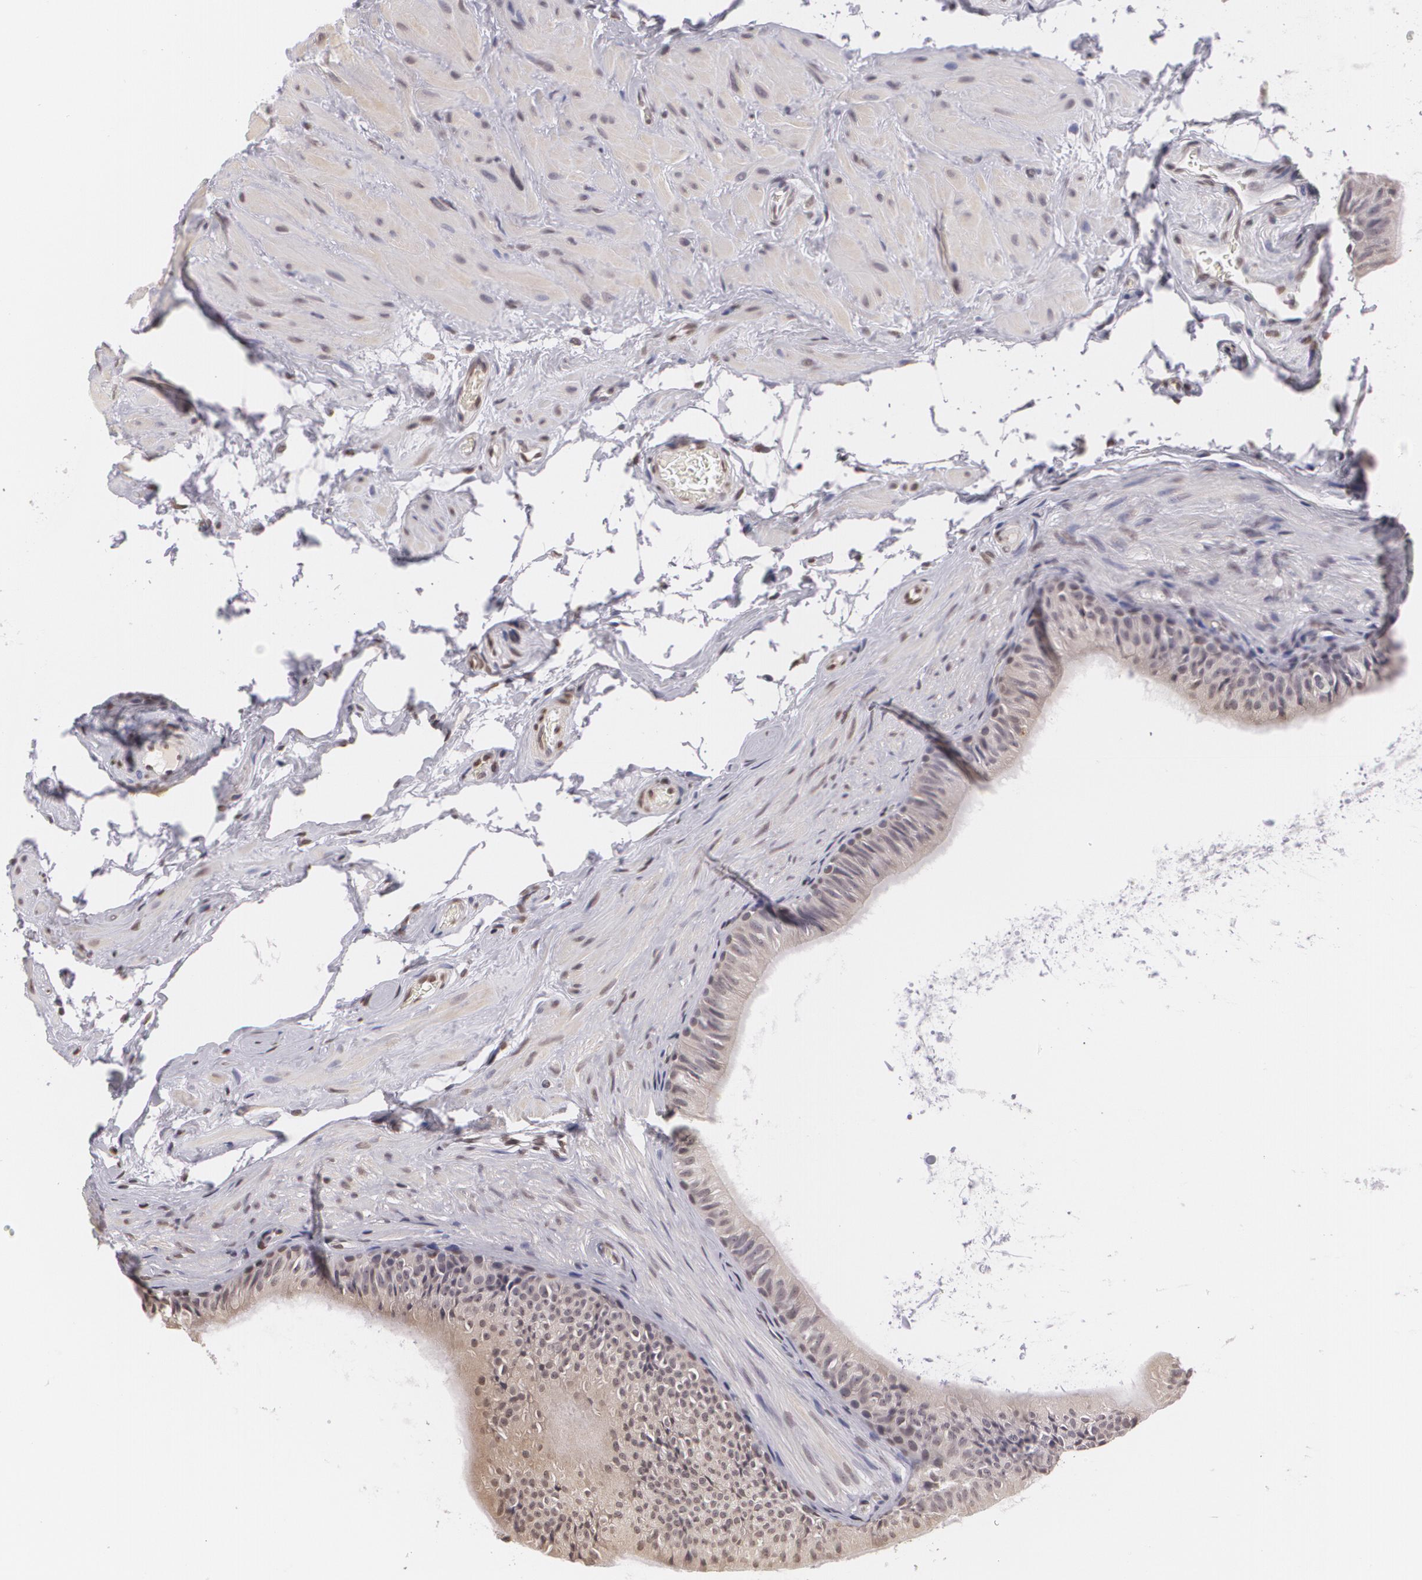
{"staining": {"intensity": "moderate", "quantity": "25%-75%", "location": "cytoplasmic/membranous"}, "tissue": "epididymis", "cell_type": "Glandular cells", "image_type": "normal", "snomed": [{"axis": "morphology", "description": "Normal tissue, NOS"}, {"axis": "topography", "description": "Testis"}, {"axis": "topography", "description": "Epididymis"}], "caption": "Human epididymis stained with a brown dye reveals moderate cytoplasmic/membranous positive expression in about 25%-75% of glandular cells.", "gene": "MUC1", "patient": {"sex": "male", "age": 36}}